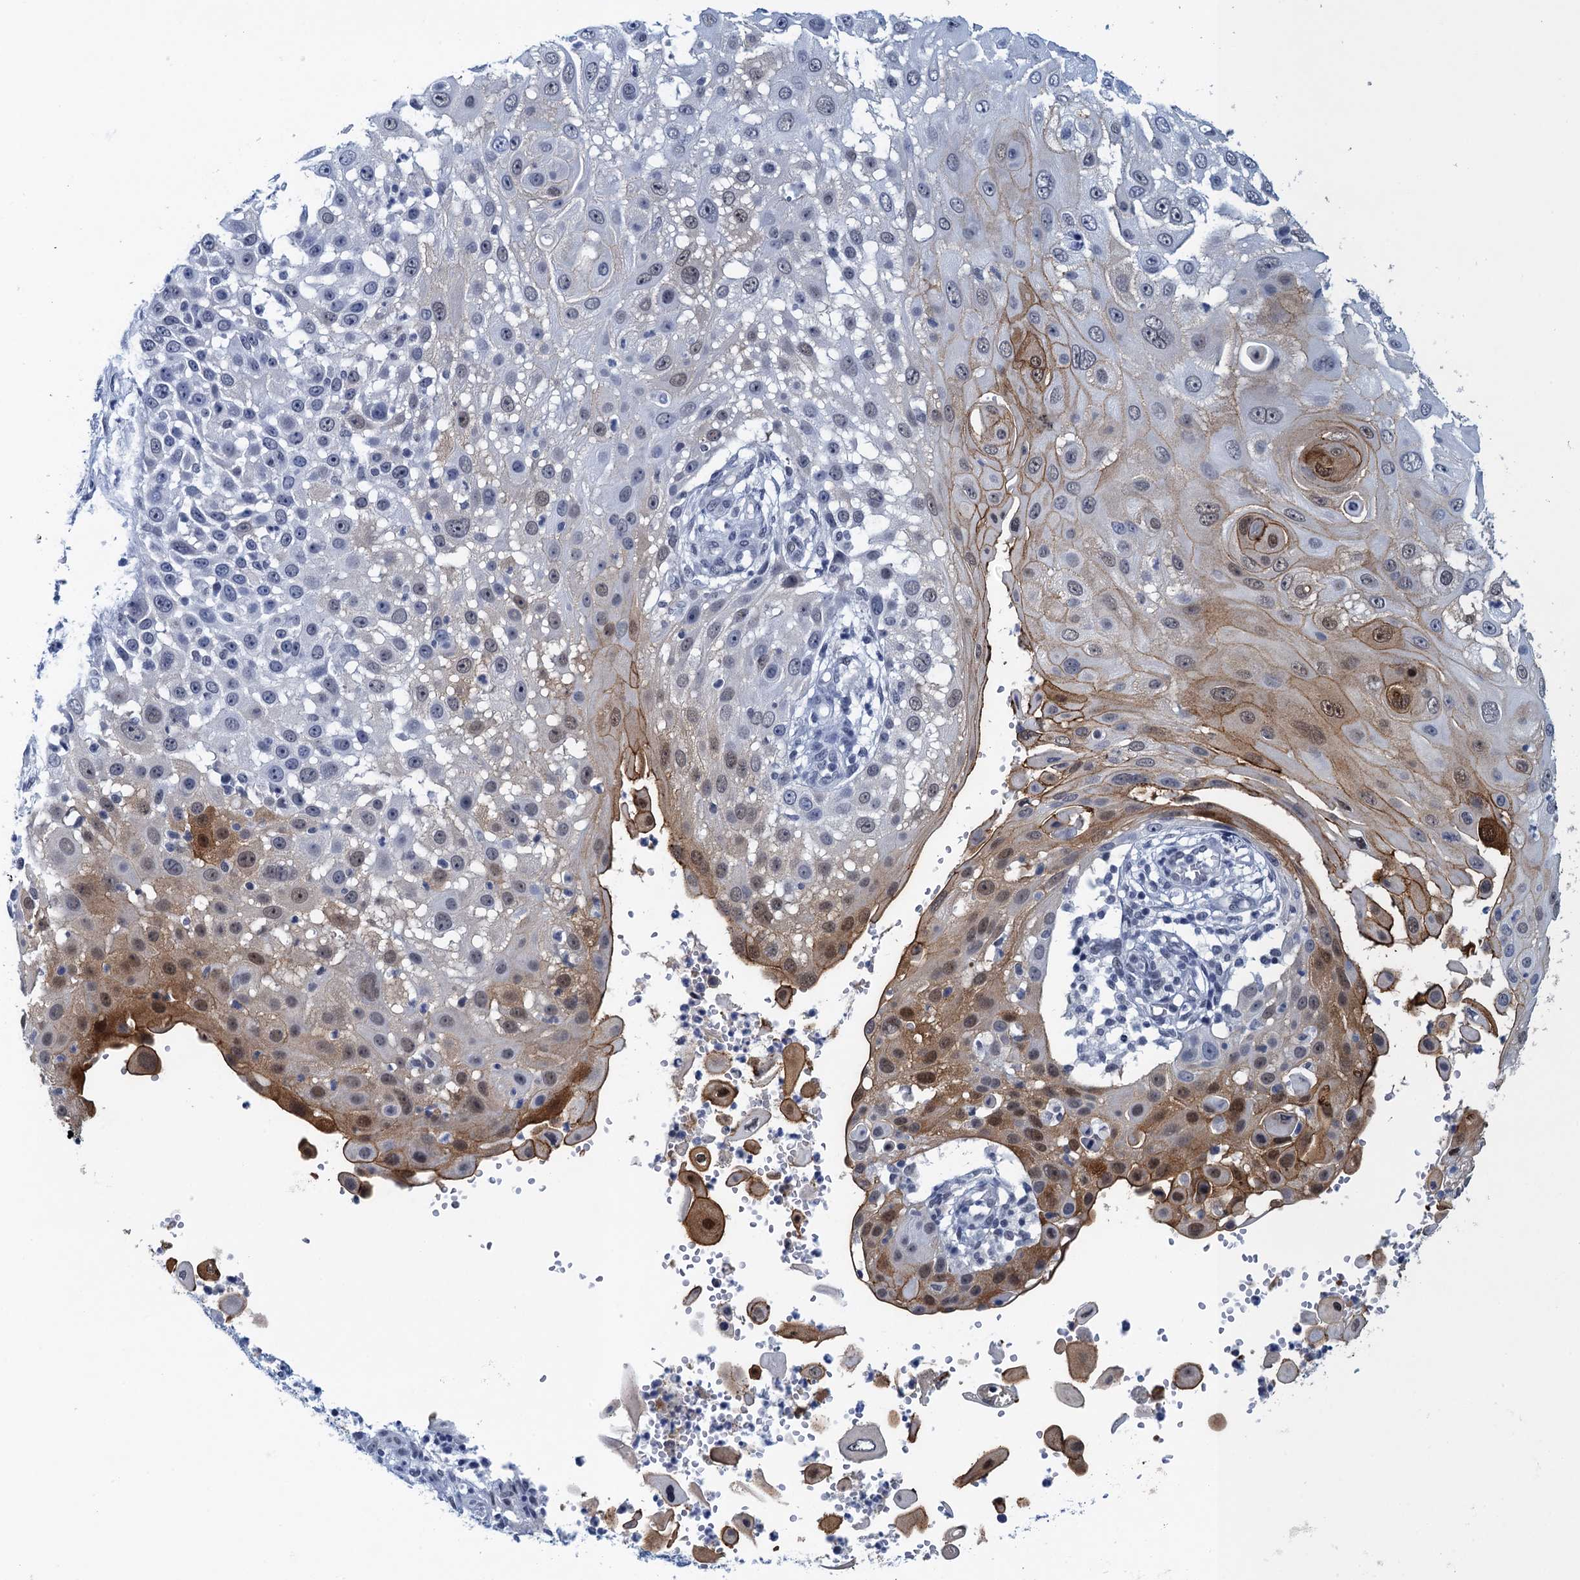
{"staining": {"intensity": "moderate", "quantity": "25%-75%", "location": "cytoplasmic/membranous,nuclear"}, "tissue": "skin cancer", "cell_type": "Tumor cells", "image_type": "cancer", "snomed": [{"axis": "morphology", "description": "Squamous cell carcinoma, NOS"}, {"axis": "topography", "description": "Skin"}], "caption": "Protein staining of skin cancer tissue shows moderate cytoplasmic/membranous and nuclear staining in about 25%-75% of tumor cells.", "gene": "EPS8L1", "patient": {"sex": "female", "age": 44}}